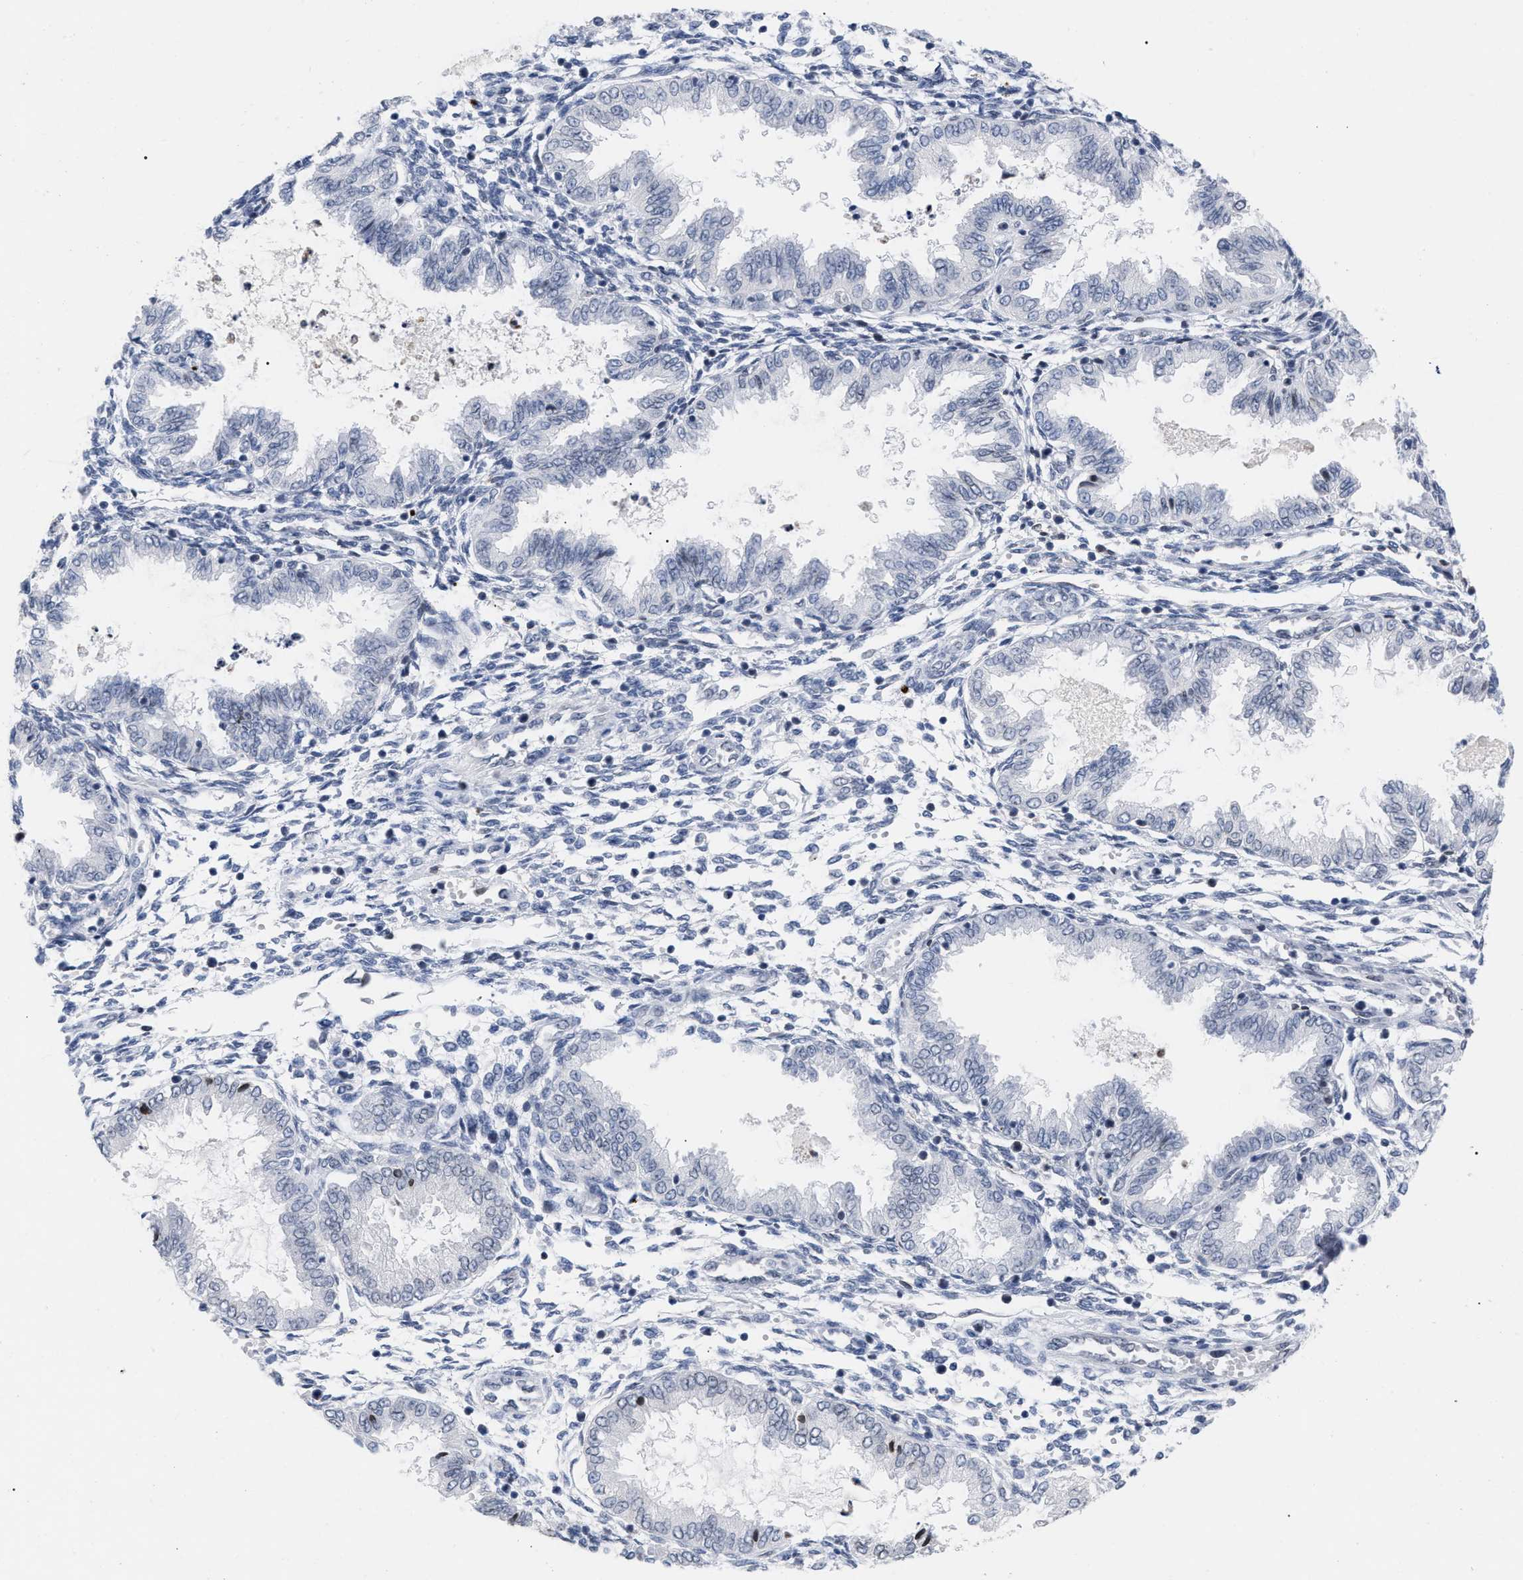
{"staining": {"intensity": "weak", "quantity": "25%-75%", "location": "cytoplasmic/membranous,nuclear"}, "tissue": "endometrium", "cell_type": "Cells in endometrial stroma", "image_type": "normal", "snomed": [{"axis": "morphology", "description": "Normal tissue, NOS"}, {"axis": "topography", "description": "Endometrium"}], "caption": "A high-resolution photomicrograph shows immunohistochemistry staining of benign endometrium, which reveals weak cytoplasmic/membranous,nuclear expression in about 25%-75% of cells in endometrial stroma.", "gene": "TPR", "patient": {"sex": "female", "age": 33}}